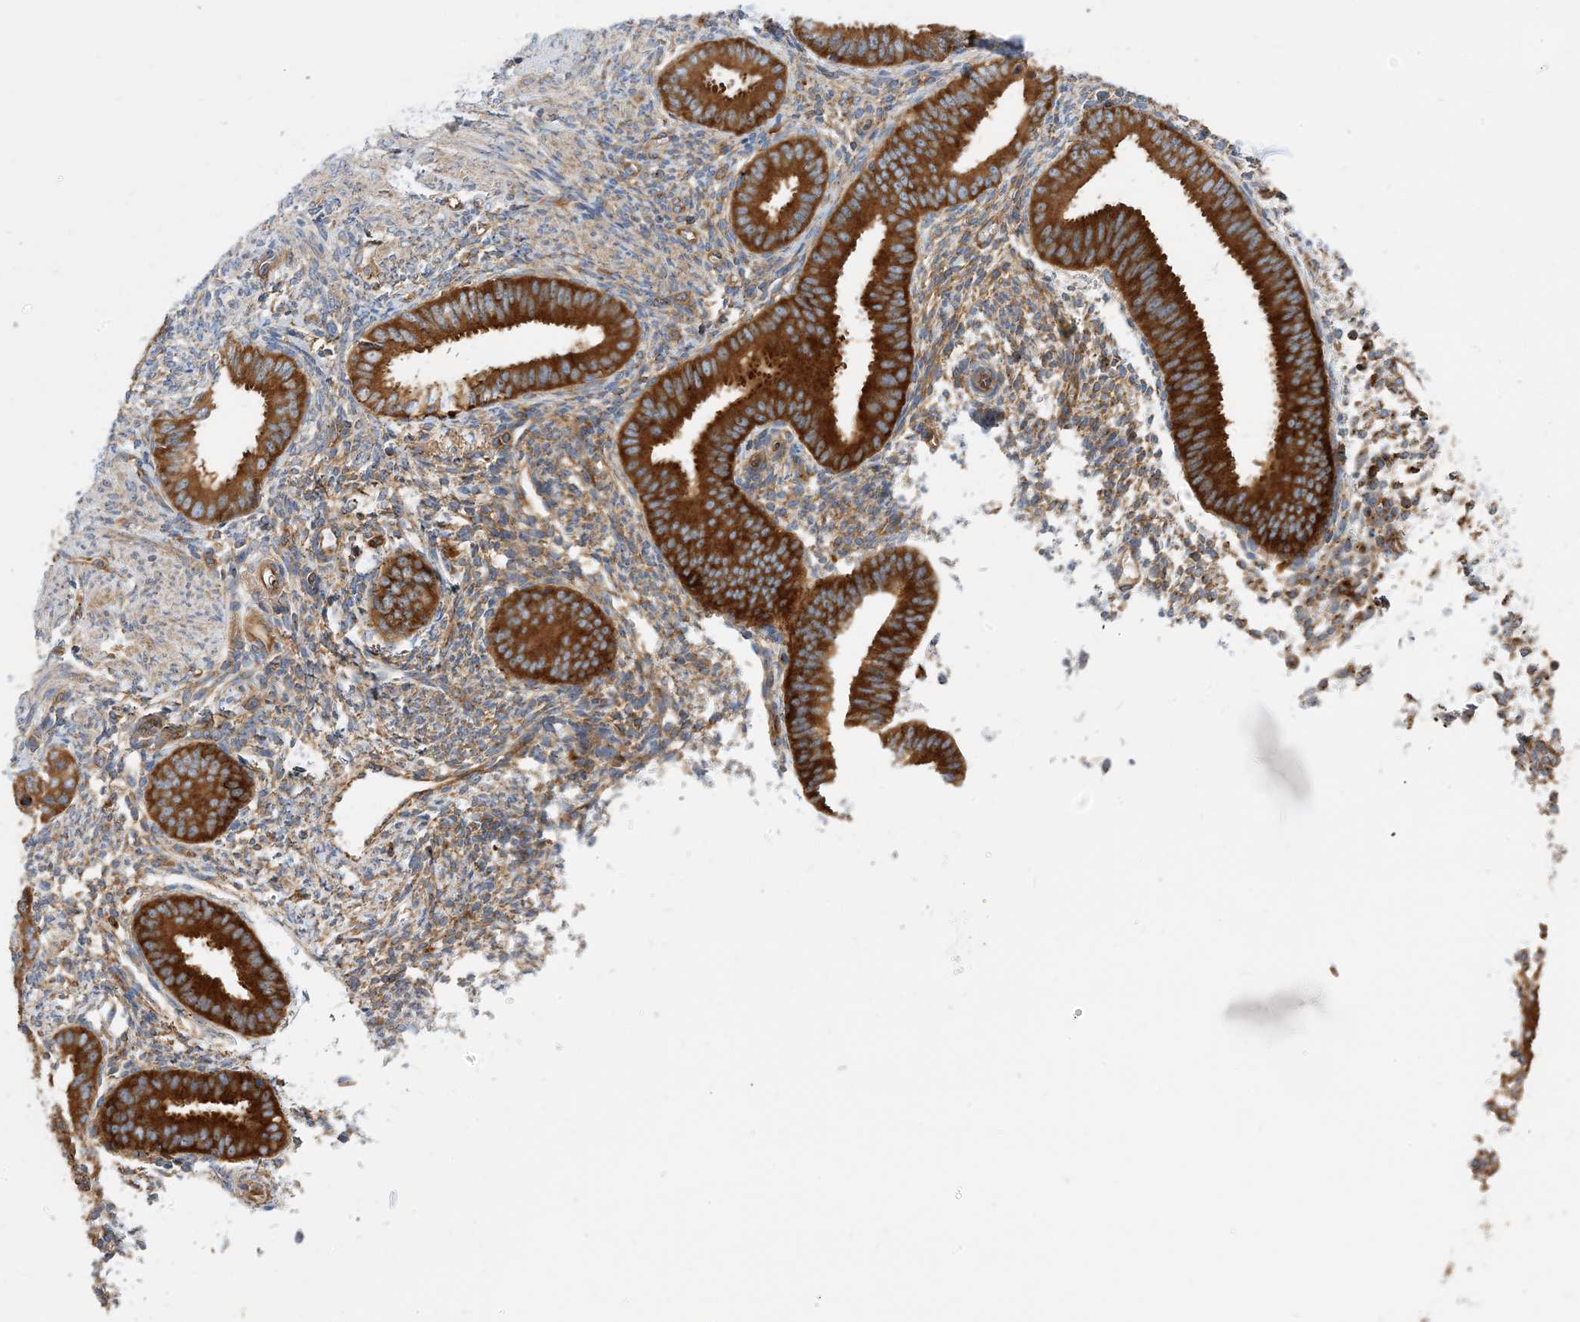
{"staining": {"intensity": "negative", "quantity": "none", "location": "none"}, "tissue": "endometrium", "cell_type": "Cells in endometrial stroma", "image_type": "normal", "snomed": [{"axis": "morphology", "description": "Normal tissue, NOS"}, {"axis": "topography", "description": "Uterus"}, {"axis": "topography", "description": "Endometrium"}], "caption": "A histopathology image of human endometrium is negative for staining in cells in endometrial stroma. Brightfield microscopy of immunohistochemistry stained with DAB (brown) and hematoxylin (blue), captured at high magnification.", "gene": "DYNC1LI1", "patient": {"sex": "female", "age": 48}}